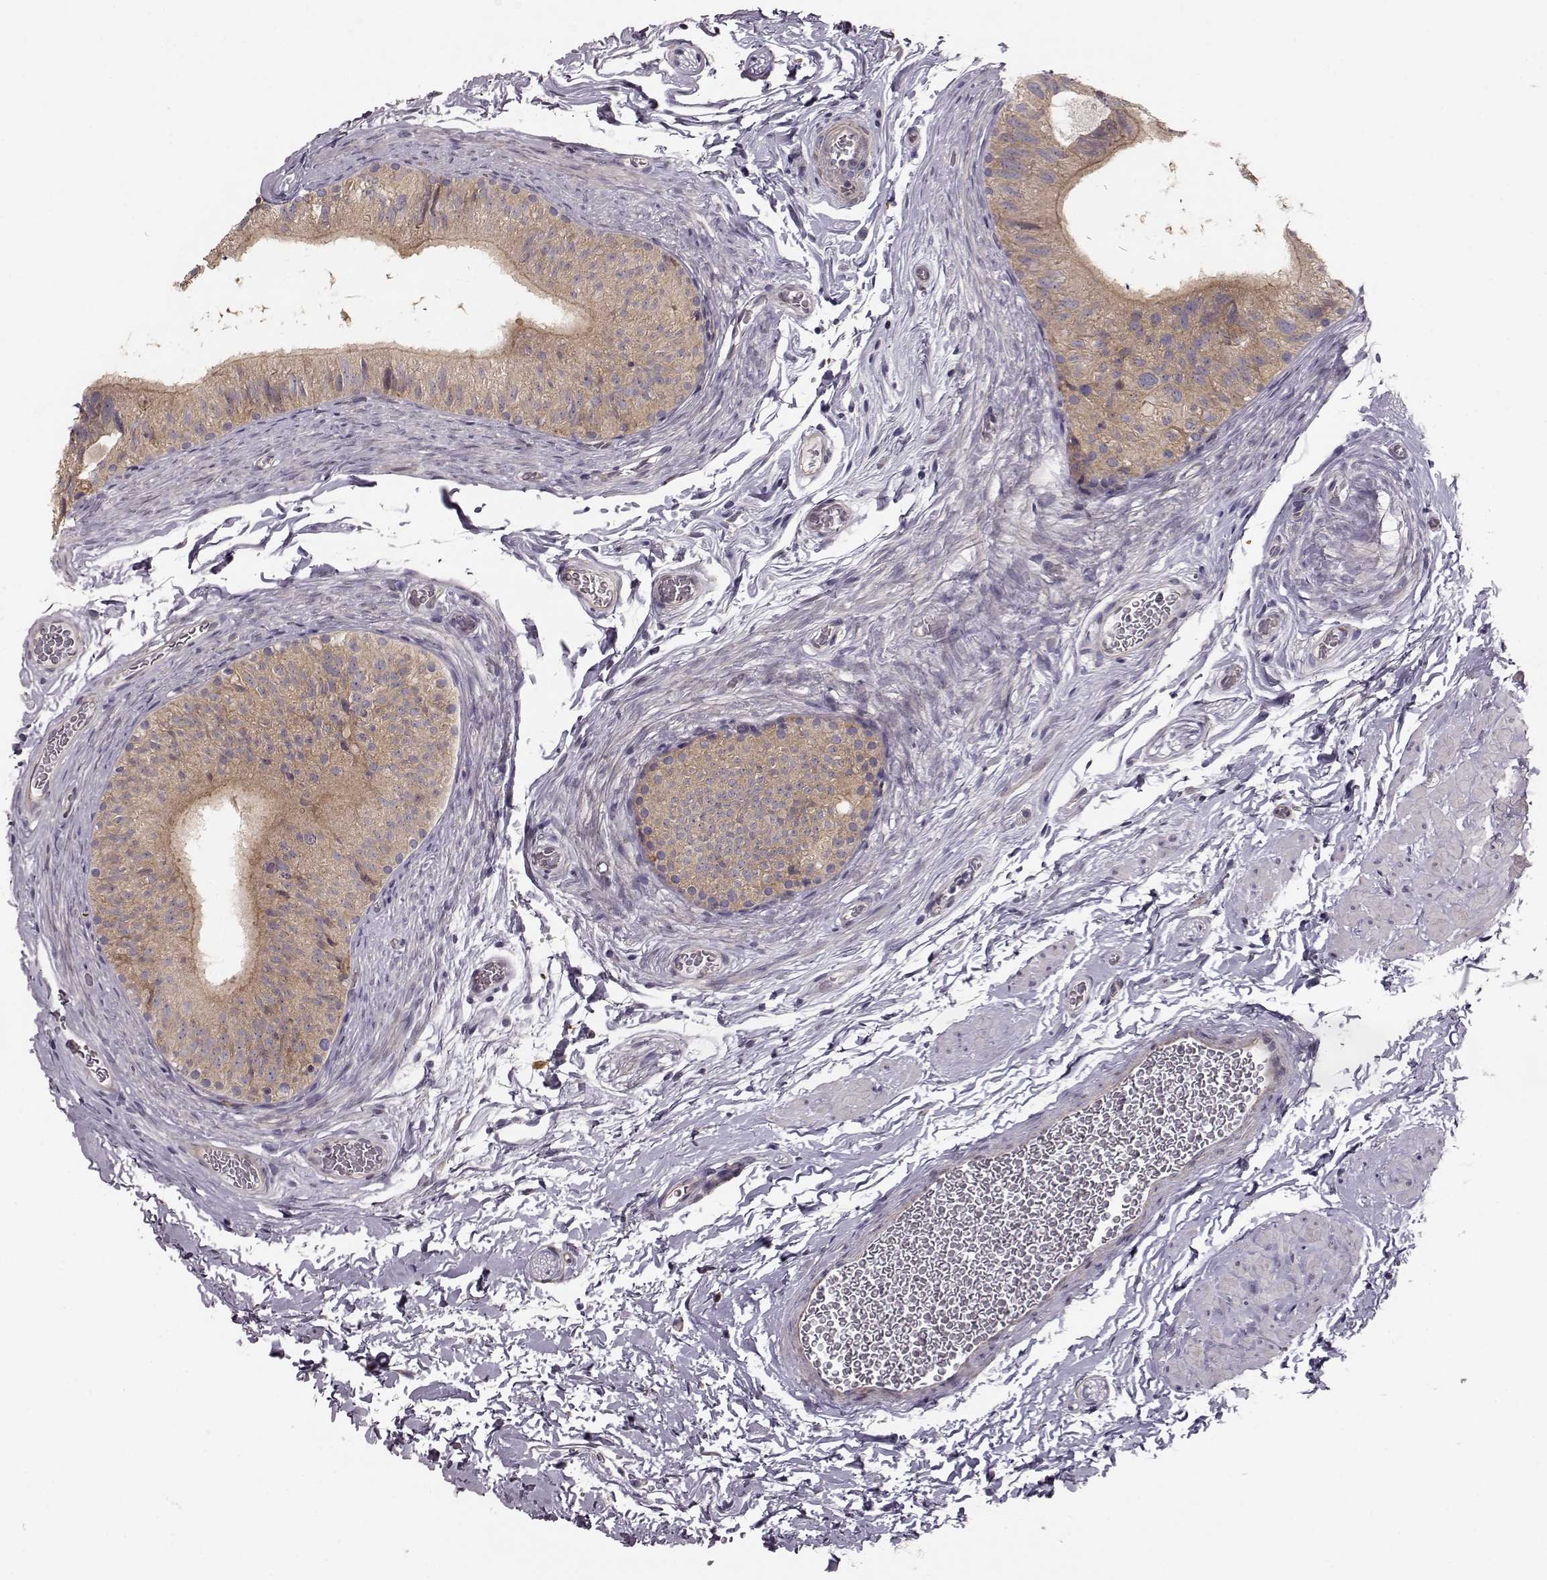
{"staining": {"intensity": "weak", "quantity": ">75%", "location": "cytoplasmic/membranous"}, "tissue": "epididymis", "cell_type": "Glandular cells", "image_type": "normal", "snomed": [{"axis": "morphology", "description": "Normal tissue, NOS"}, {"axis": "topography", "description": "Epididymis, spermatic cord, NOS"}, {"axis": "topography", "description": "Epididymis"}], "caption": "The photomicrograph shows a brown stain indicating the presence of a protein in the cytoplasmic/membranous of glandular cells in epididymis.", "gene": "GPR50", "patient": {"sex": "male", "age": 31}}